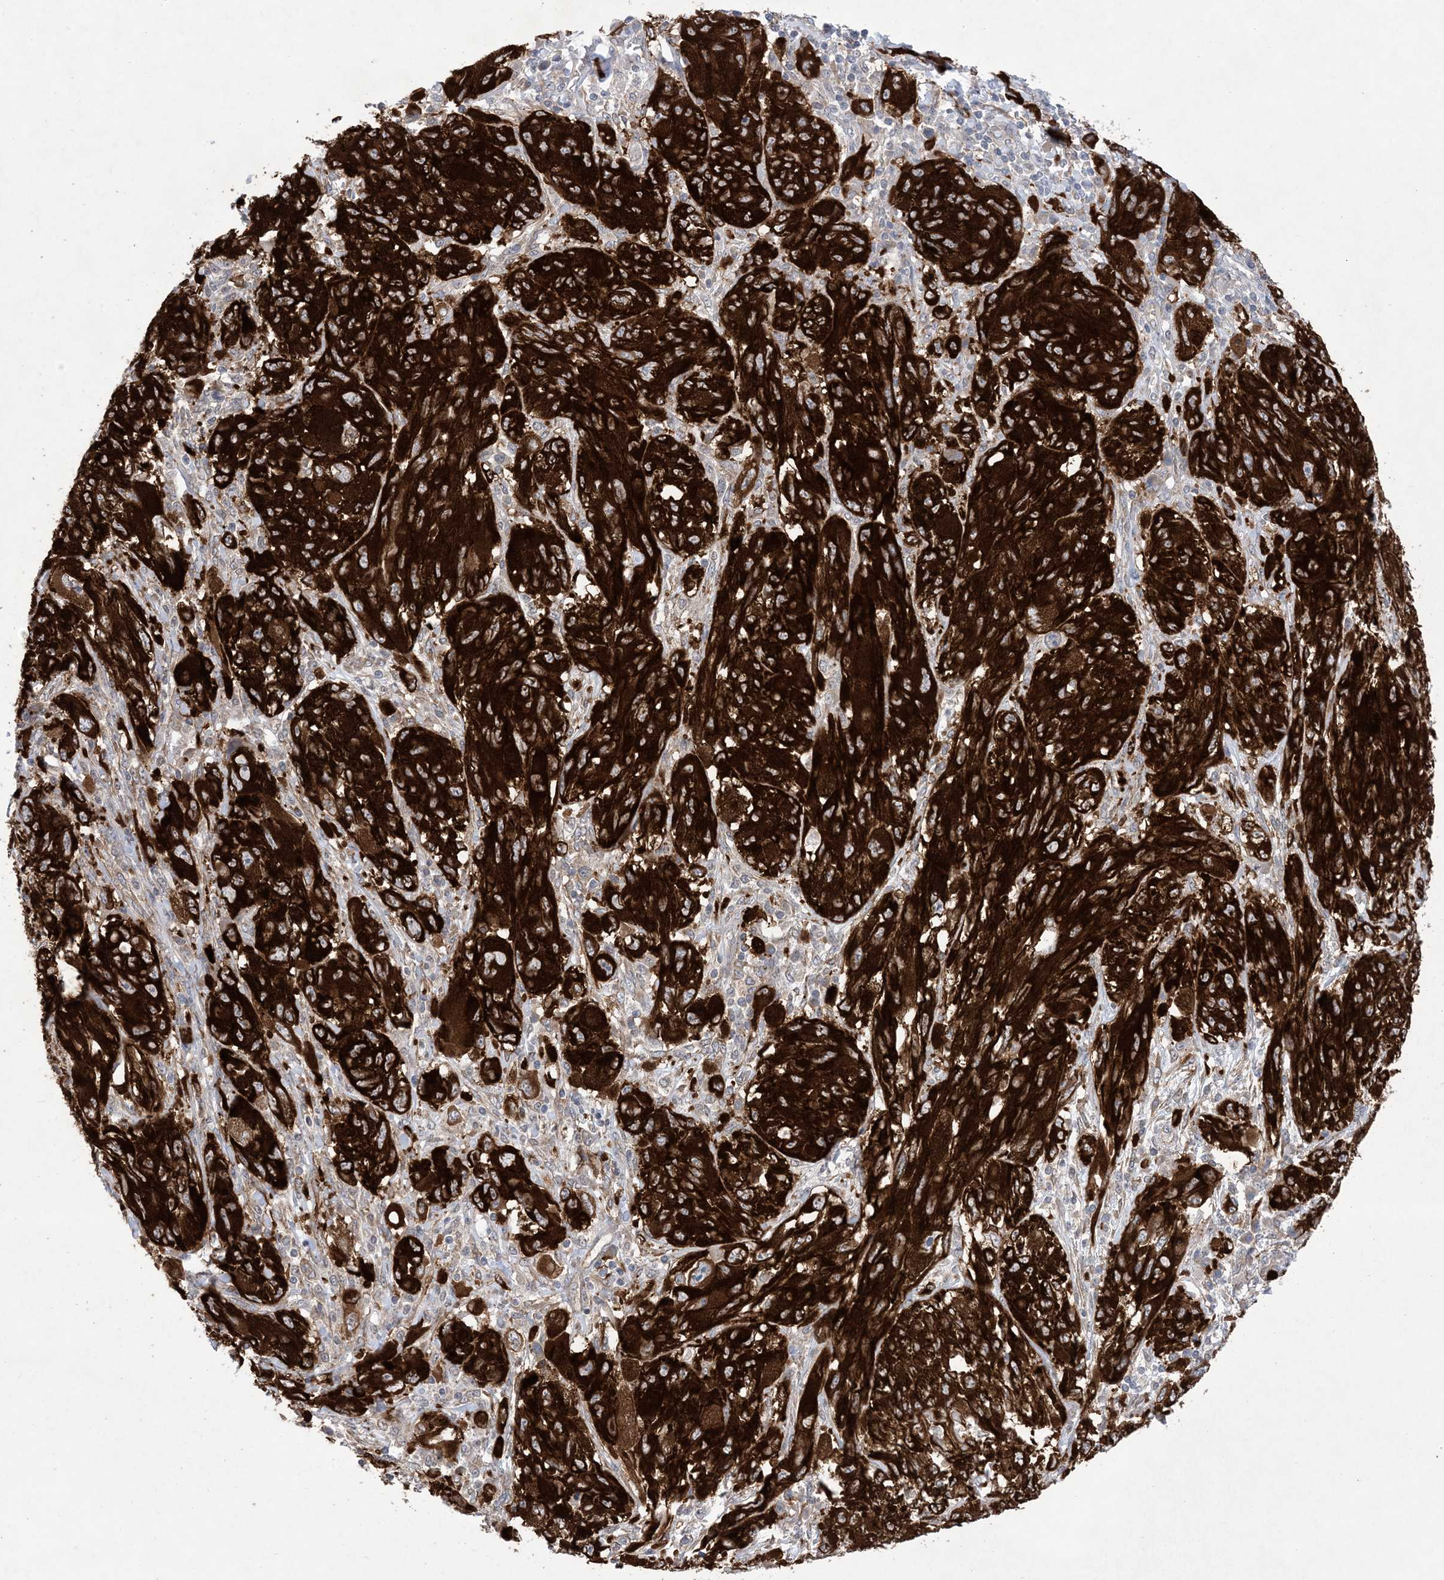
{"staining": {"intensity": "strong", "quantity": ">75%", "location": "cytoplasmic/membranous"}, "tissue": "melanoma", "cell_type": "Tumor cells", "image_type": "cancer", "snomed": [{"axis": "morphology", "description": "Malignant melanoma, NOS"}, {"axis": "topography", "description": "Skin"}], "caption": "Tumor cells show high levels of strong cytoplasmic/membranous positivity in approximately >75% of cells in melanoma.", "gene": "EHBP1", "patient": {"sex": "female", "age": 91}}